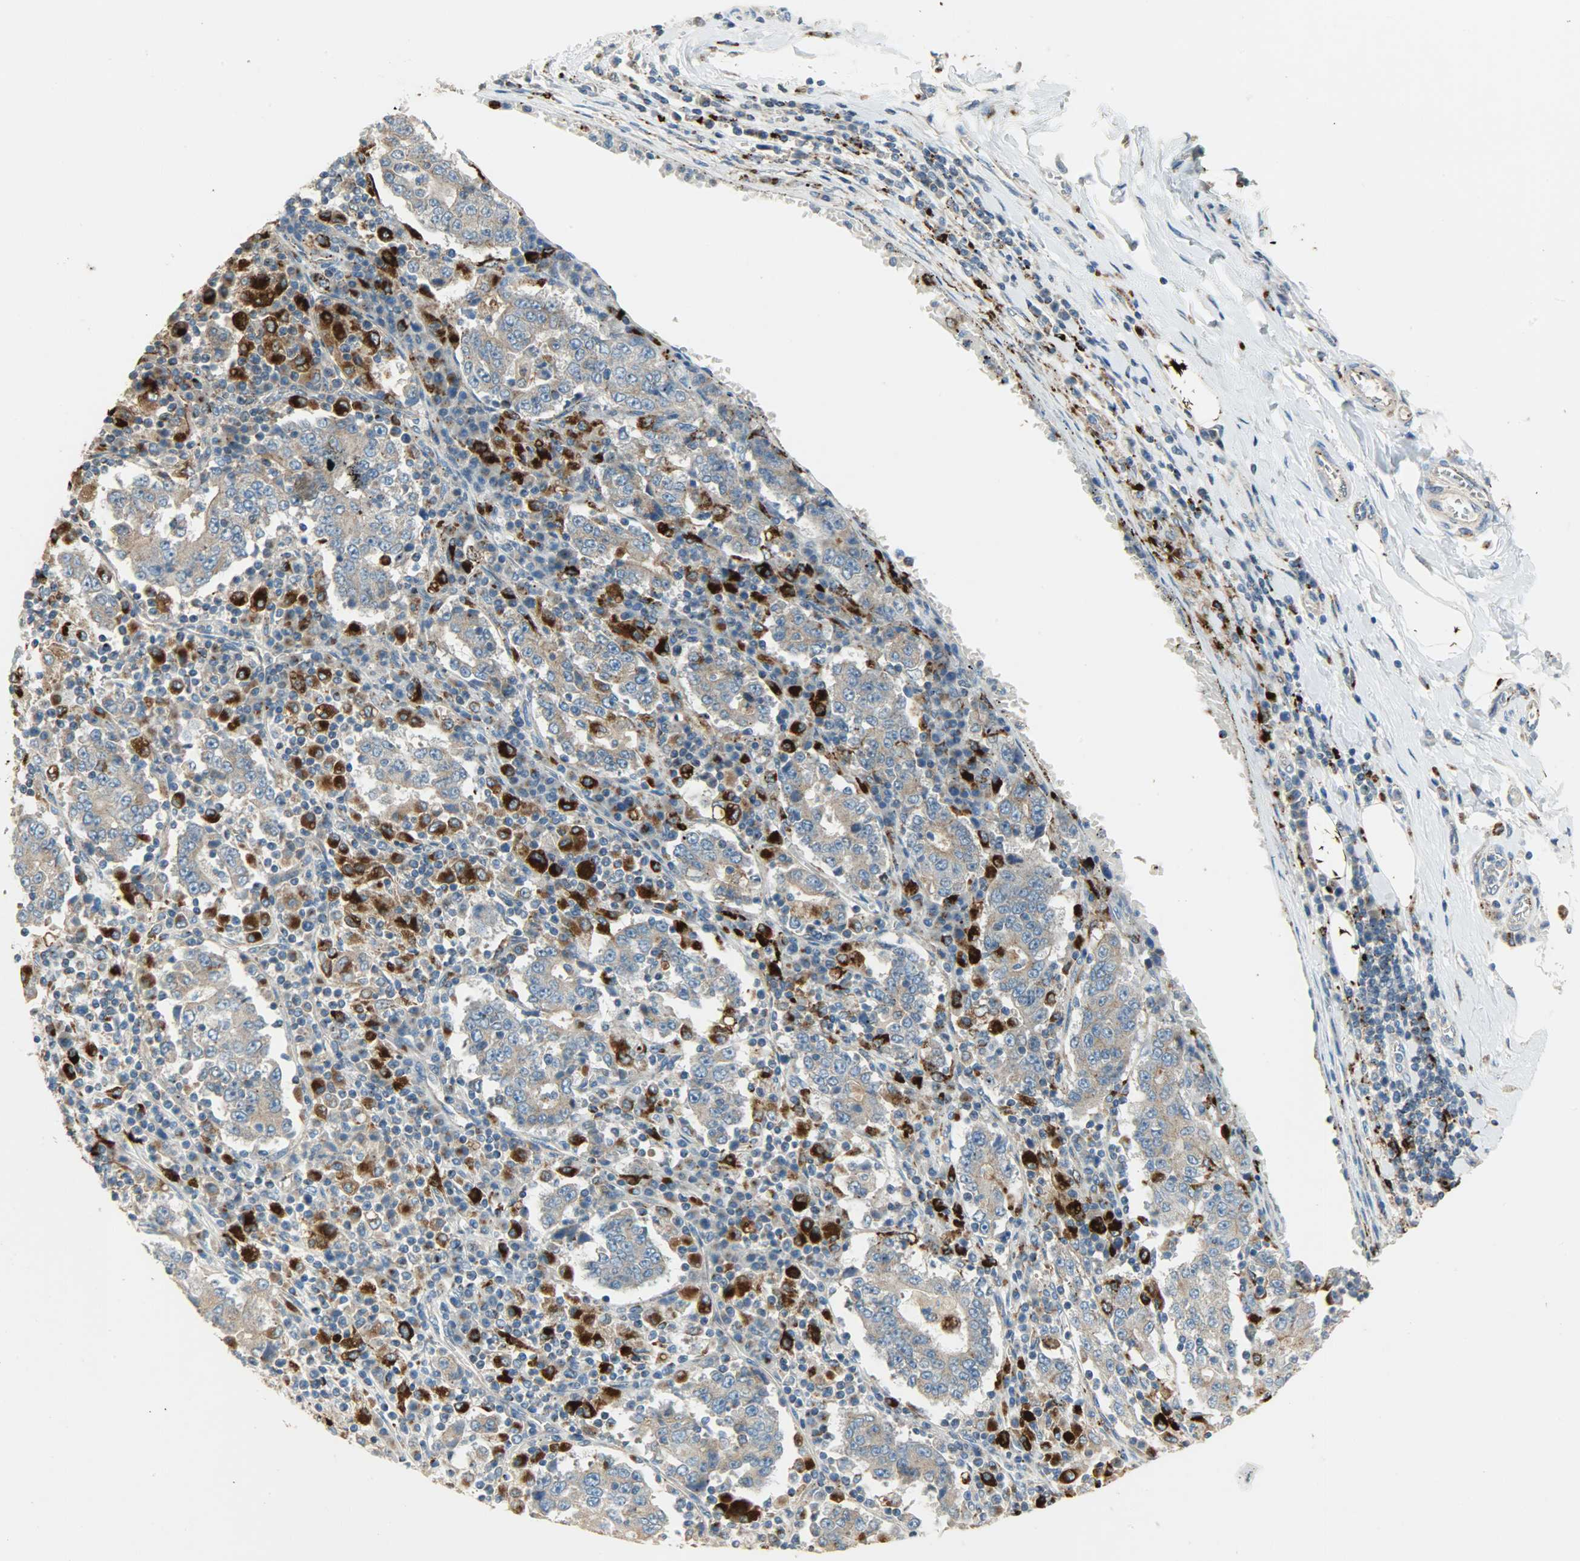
{"staining": {"intensity": "weak", "quantity": ">75%", "location": "cytoplasmic/membranous"}, "tissue": "stomach cancer", "cell_type": "Tumor cells", "image_type": "cancer", "snomed": [{"axis": "morphology", "description": "Normal tissue, NOS"}, {"axis": "morphology", "description": "Adenocarcinoma, NOS"}, {"axis": "topography", "description": "Stomach, upper"}, {"axis": "topography", "description": "Stomach"}], "caption": "Tumor cells show low levels of weak cytoplasmic/membranous staining in approximately >75% of cells in human stomach cancer.", "gene": "ASAH1", "patient": {"sex": "male", "age": 59}}